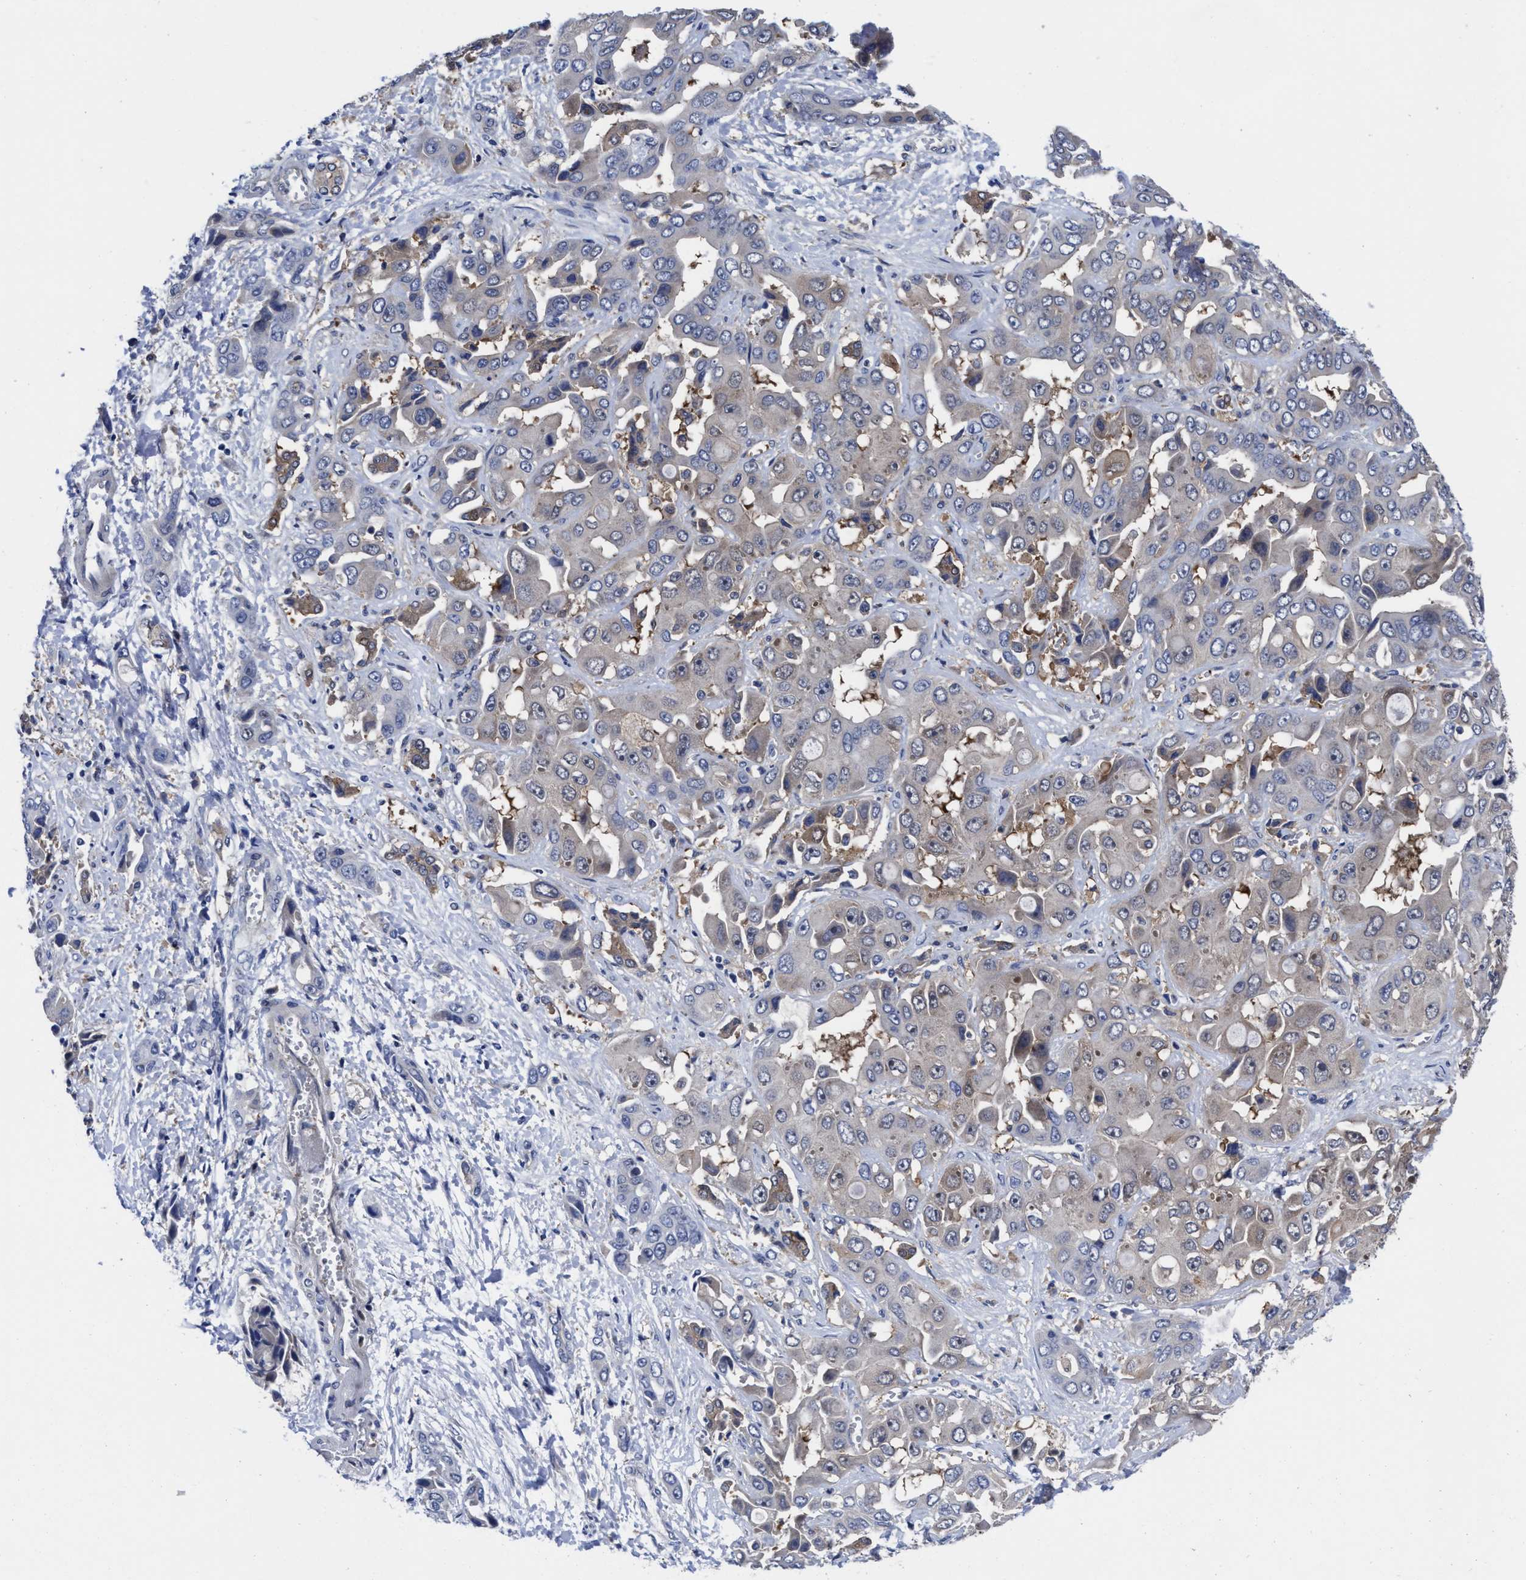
{"staining": {"intensity": "weak", "quantity": "<25%", "location": "cytoplasmic/membranous"}, "tissue": "liver cancer", "cell_type": "Tumor cells", "image_type": "cancer", "snomed": [{"axis": "morphology", "description": "Cholangiocarcinoma"}, {"axis": "topography", "description": "Liver"}], "caption": "DAB (3,3'-diaminobenzidine) immunohistochemical staining of human liver cancer shows no significant staining in tumor cells.", "gene": "TXNDC17", "patient": {"sex": "female", "age": 52}}